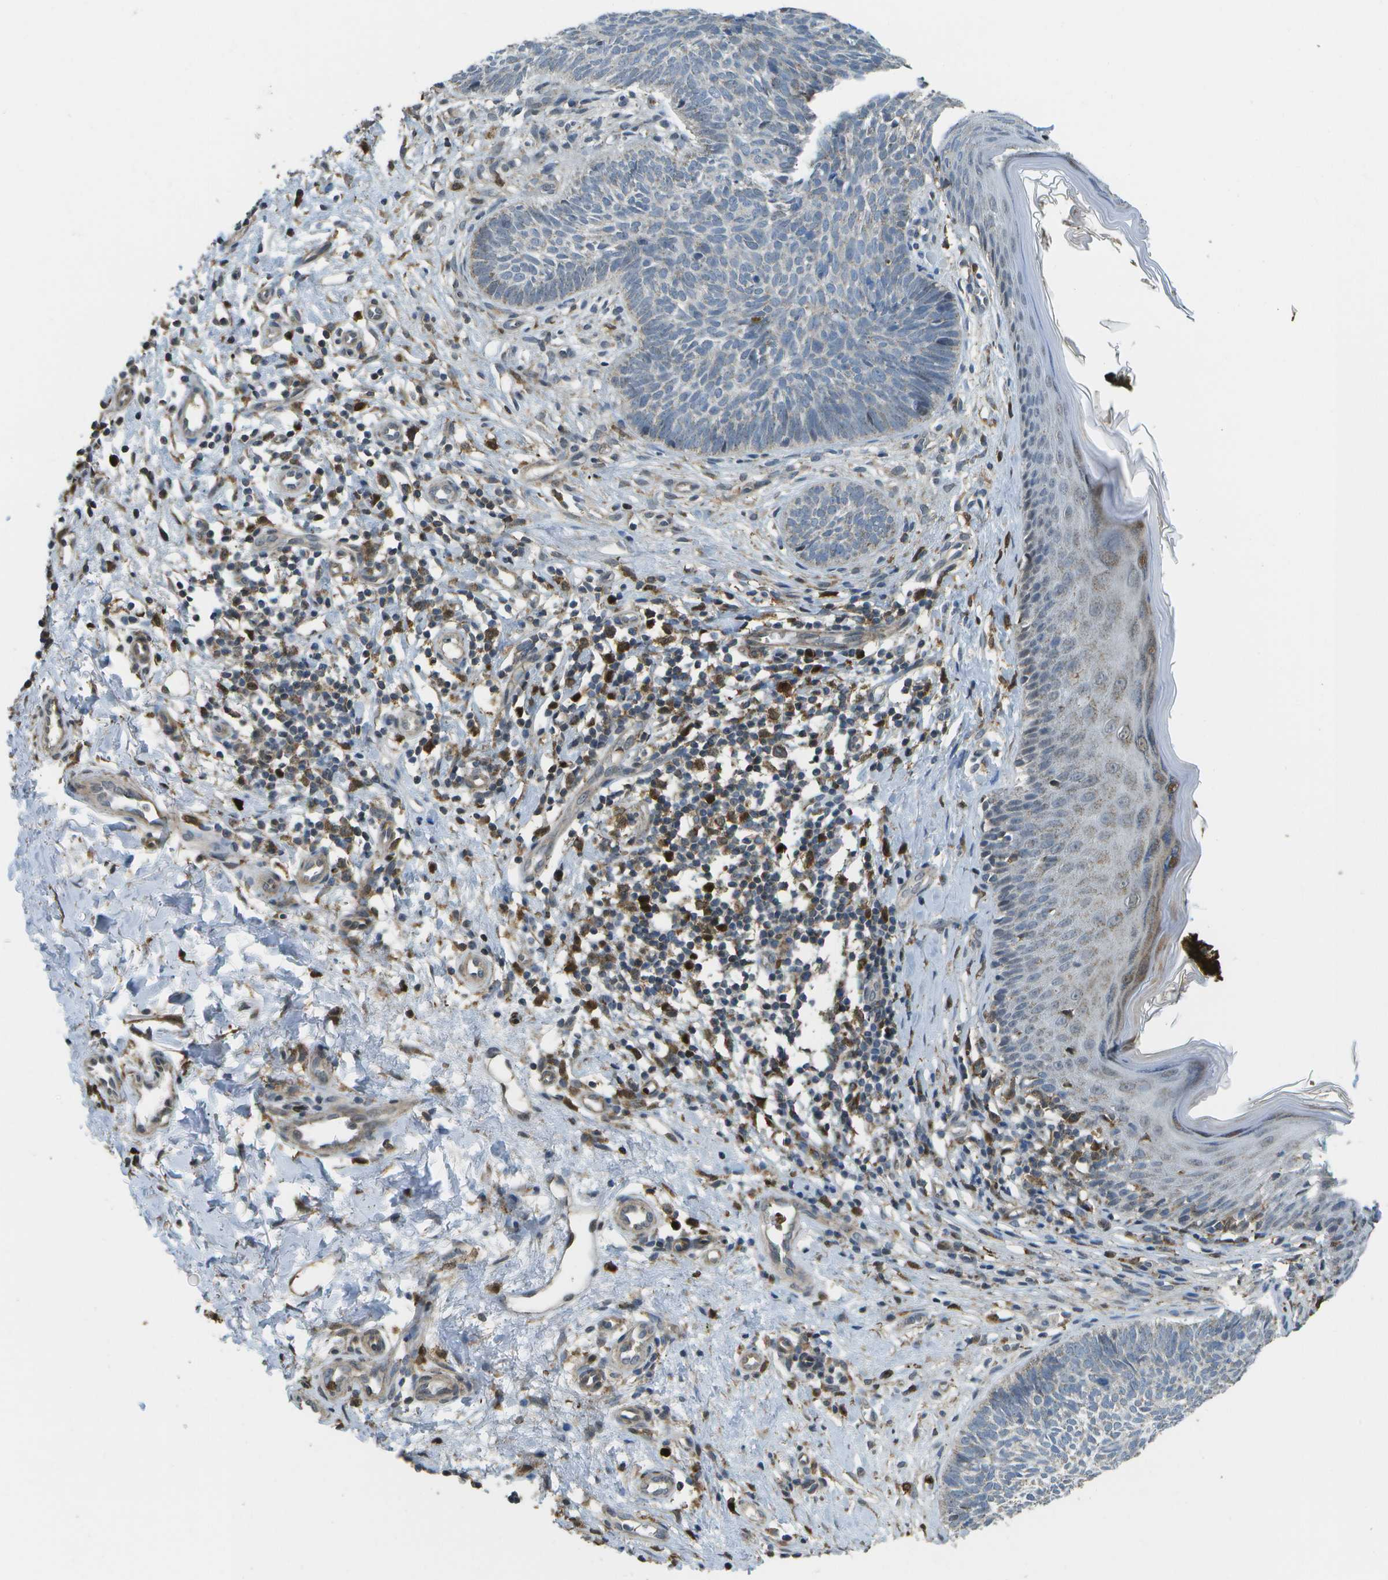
{"staining": {"intensity": "negative", "quantity": "none", "location": "none"}, "tissue": "skin cancer", "cell_type": "Tumor cells", "image_type": "cancer", "snomed": [{"axis": "morphology", "description": "Basal cell carcinoma"}, {"axis": "topography", "description": "Skin"}], "caption": "Tumor cells show no significant staining in skin cancer. Nuclei are stained in blue.", "gene": "CACHD1", "patient": {"sex": "male", "age": 60}}